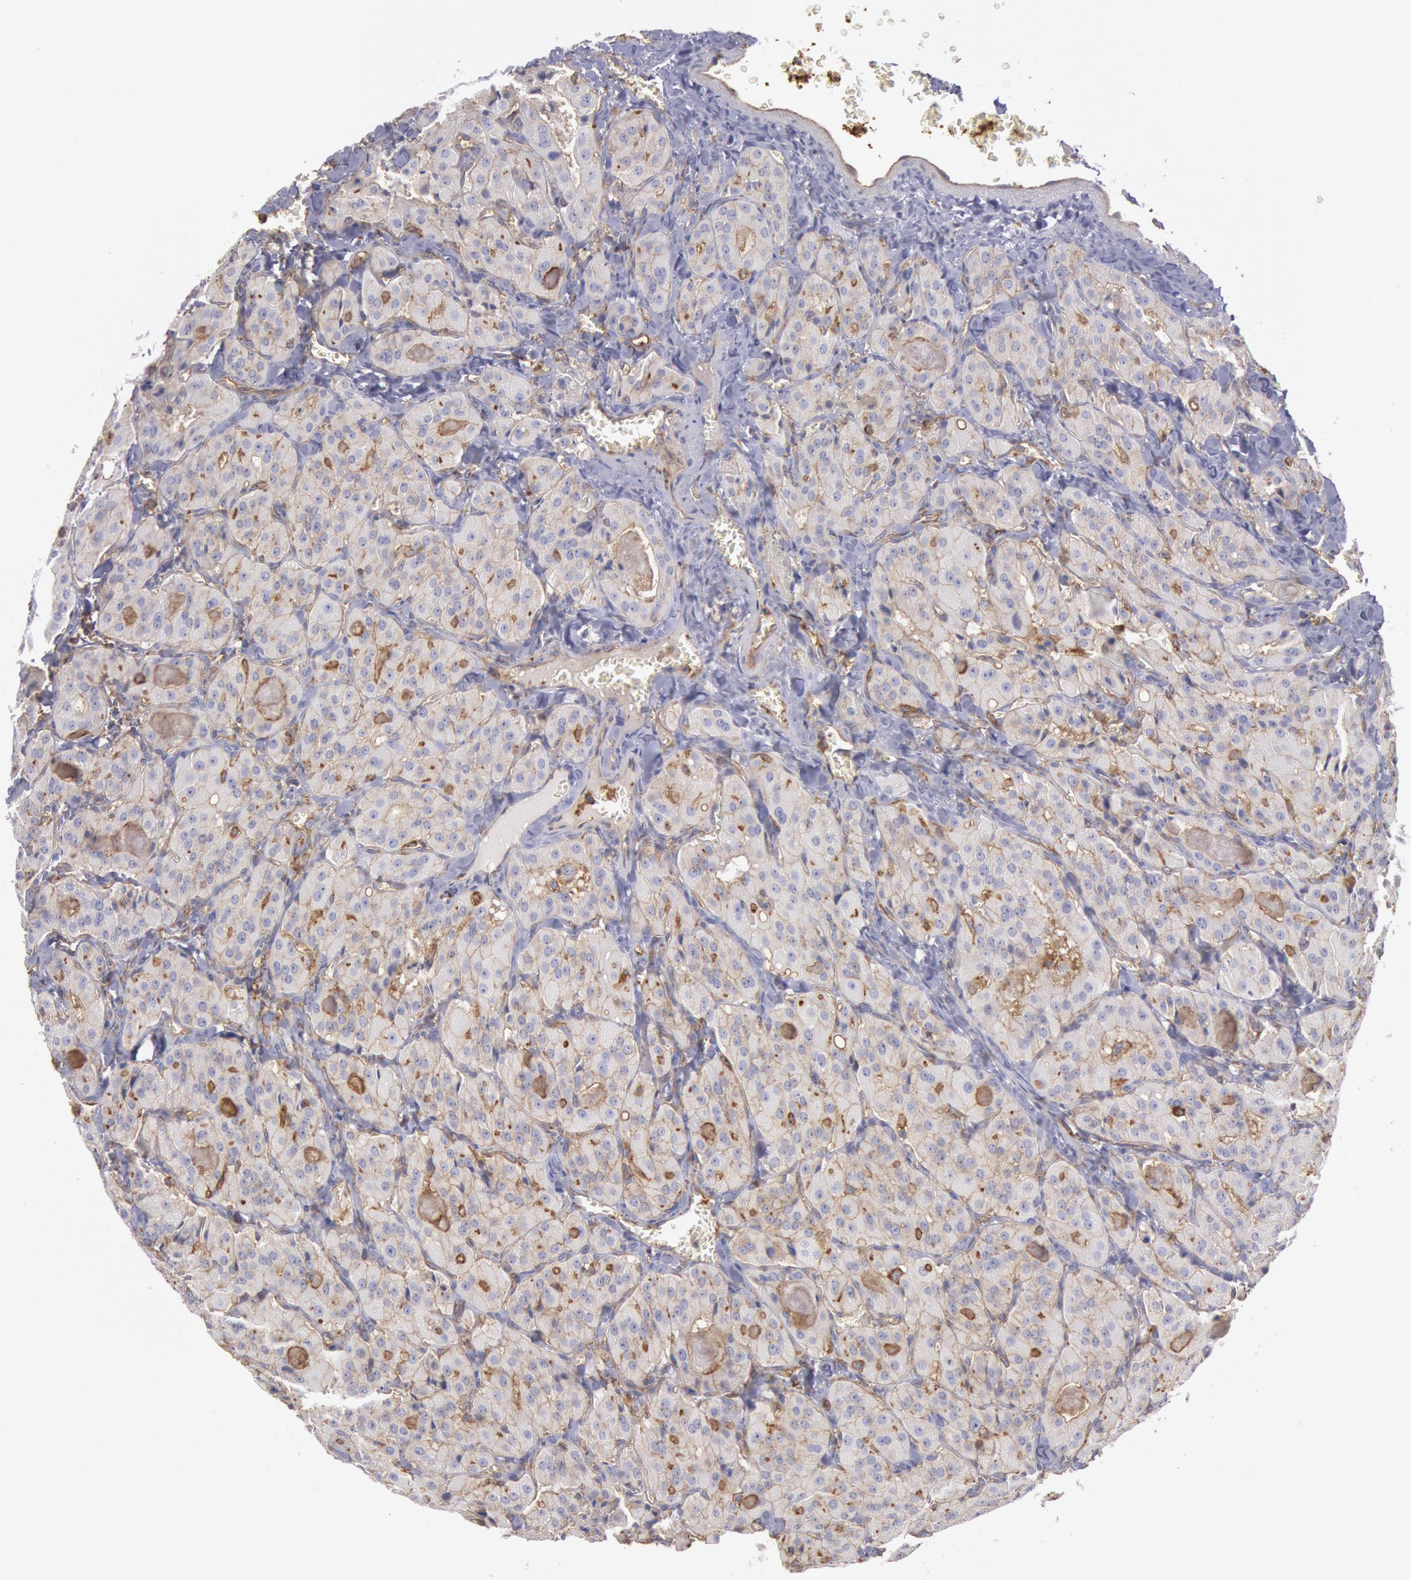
{"staining": {"intensity": "weak", "quantity": "25%-75%", "location": "cytoplasmic/membranous"}, "tissue": "thyroid cancer", "cell_type": "Tumor cells", "image_type": "cancer", "snomed": [{"axis": "morphology", "description": "Carcinoma, NOS"}, {"axis": "topography", "description": "Thyroid gland"}], "caption": "Immunohistochemical staining of human thyroid cancer exhibits low levels of weak cytoplasmic/membranous positivity in approximately 25%-75% of tumor cells. Nuclei are stained in blue.", "gene": "SNAP23", "patient": {"sex": "male", "age": 76}}